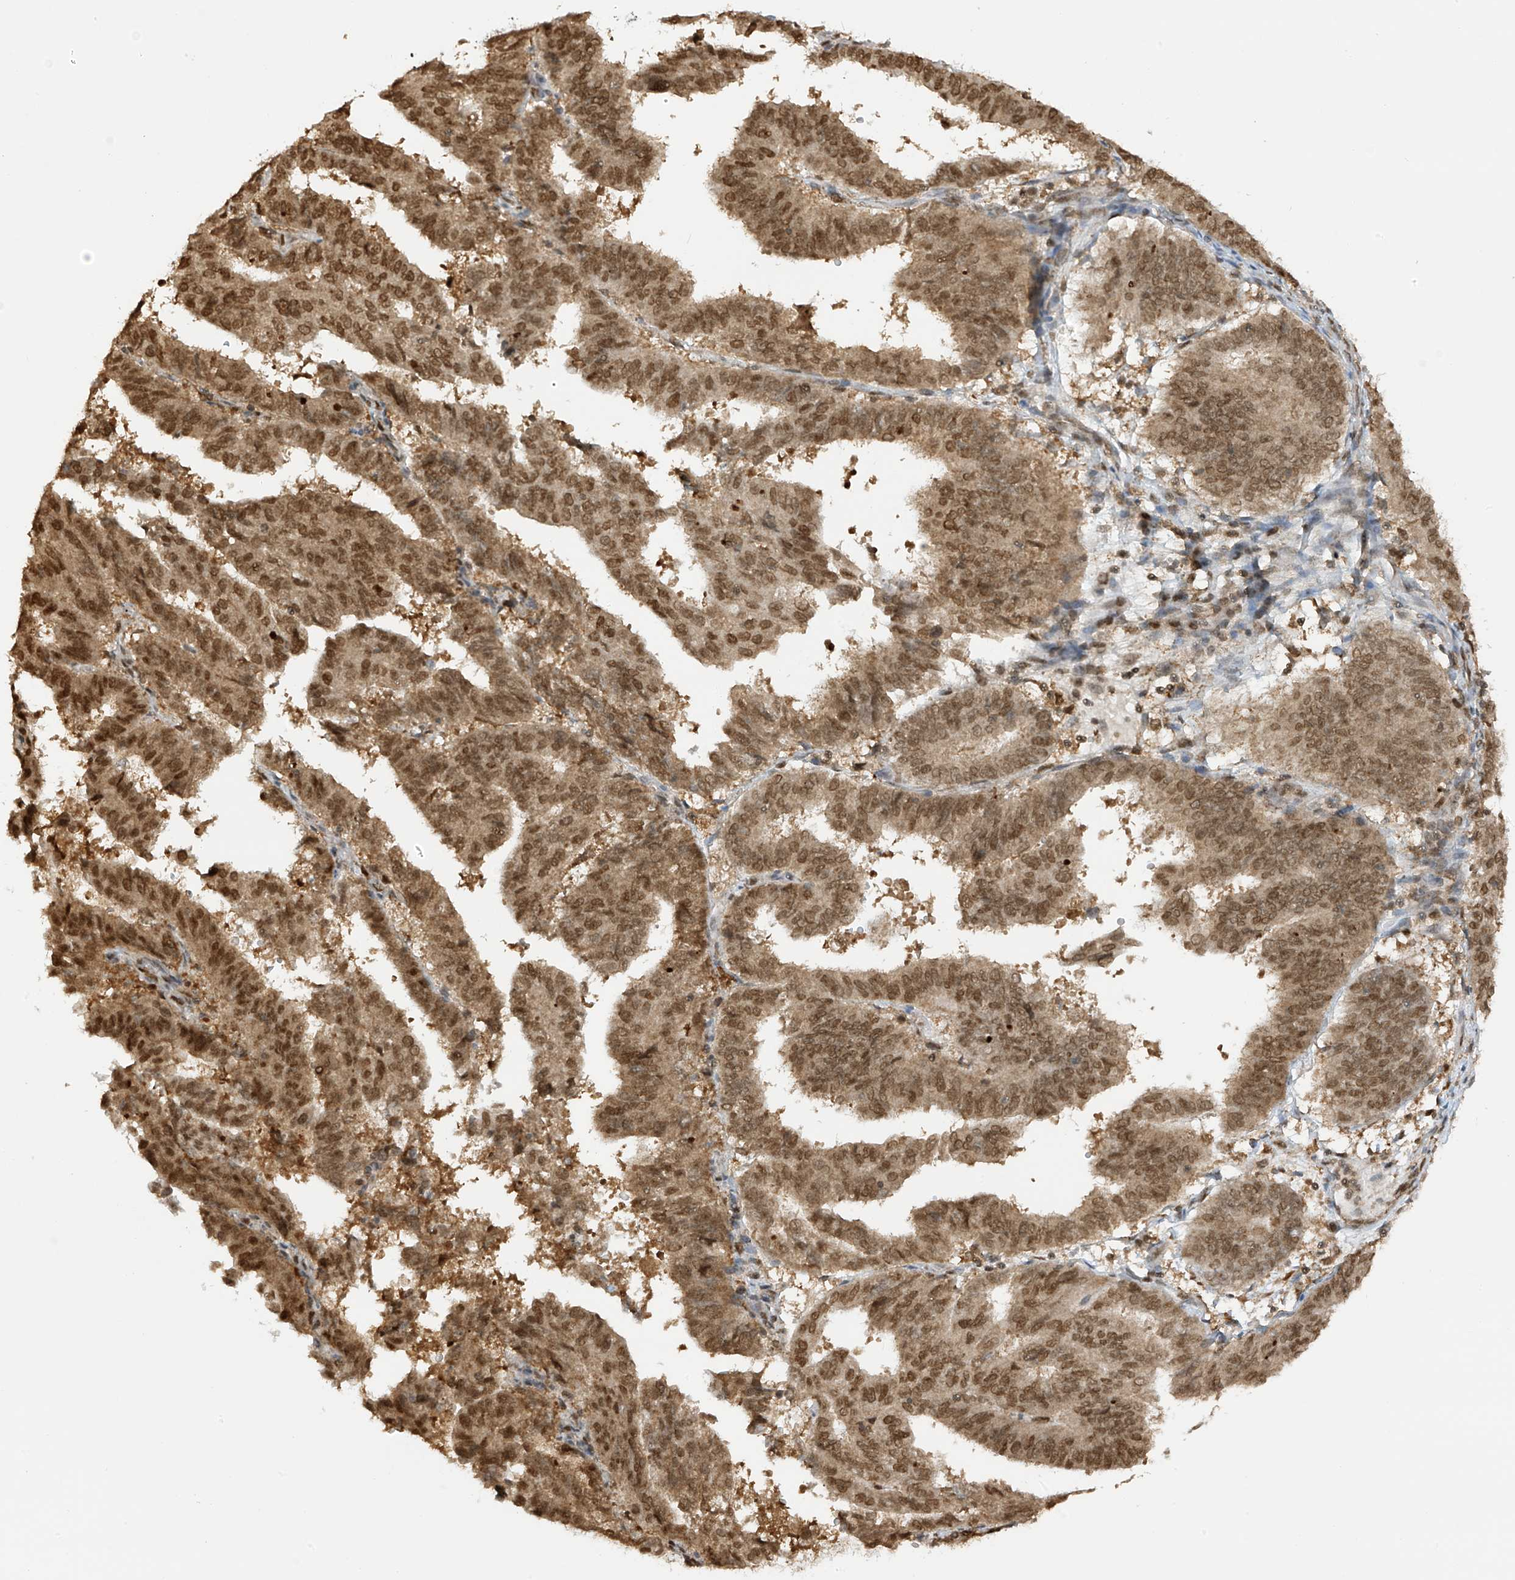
{"staining": {"intensity": "moderate", "quantity": ">75%", "location": "cytoplasmic/membranous,nuclear"}, "tissue": "endometrial cancer", "cell_type": "Tumor cells", "image_type": "cancer", "snomed": [{"axis": "morphology", "description": "Adenocarcinoma, NOS"}, {"axis": "topography", "description": "Uterus"}], "caption": "High-power microscopy captured an immunohistochemistry micrograph of endometrial cancer, revealing moderate cytoplasmic/membranous and nuclear expression in approximately >75% of tumor cells.", "gene": "KPNB1", "patient": {"sex": "female", "age": 77}}